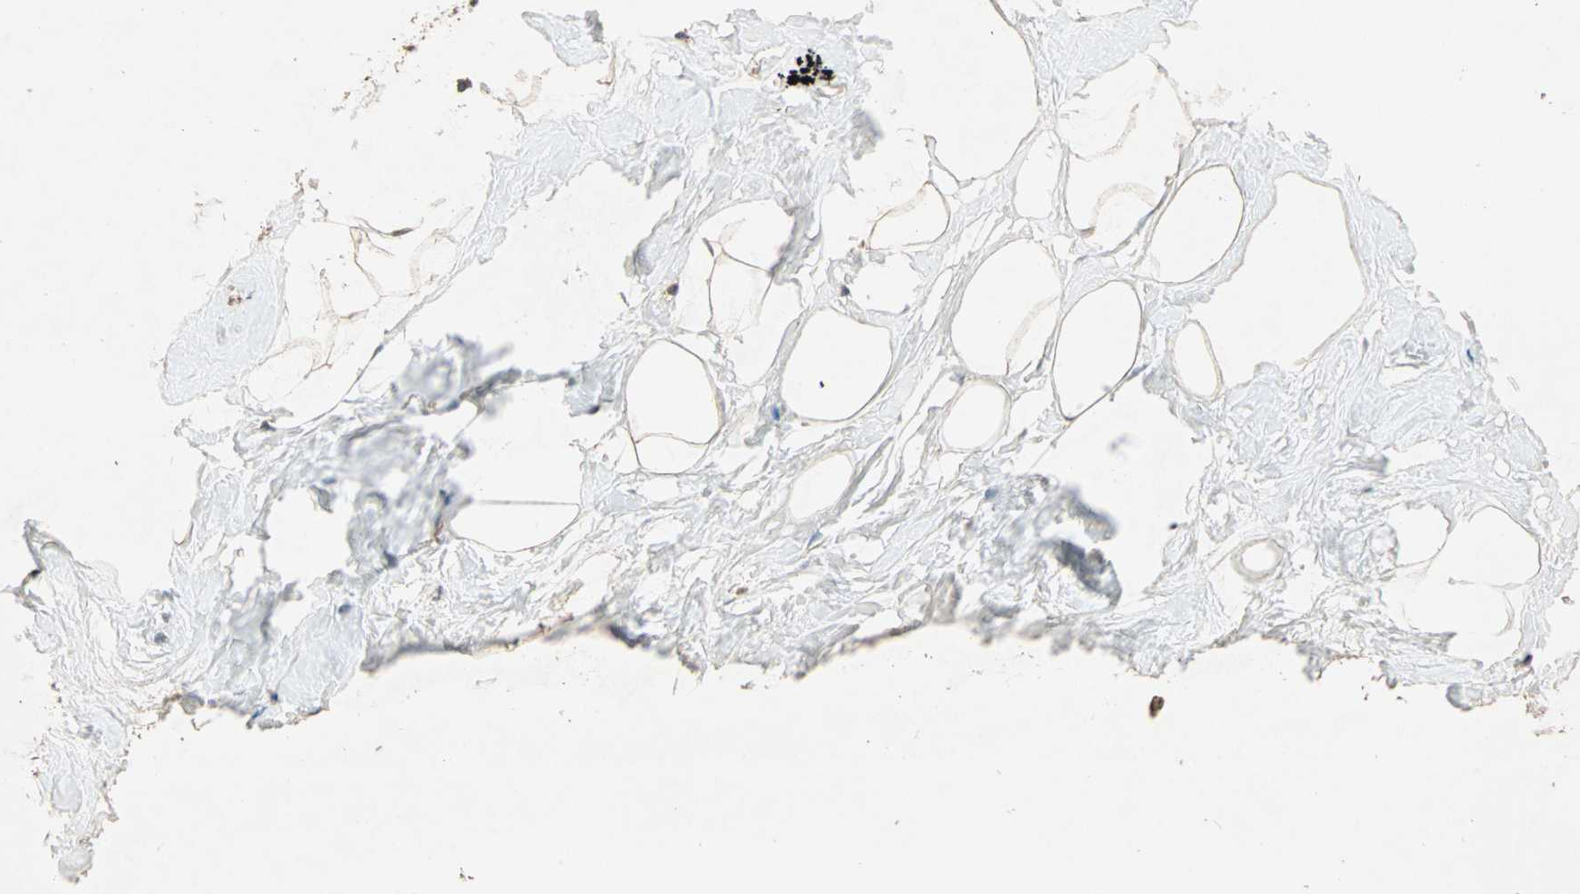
{"staining": {"intensity": "weak", "quantity": "25%-75%", "location": "cytoplasmic/membranous"}, "tissue": "breast", "cell_type": "Adipocytes", "image_type": "normal", "snomed": [{"axis": "morphology", "description": "Normal tissue, NOS"}, {"axis": "topography", "description": "Breast"}], "caption": "Weak cytoplasmic/membranous protein expression is identified in about 25%-75% of adipocytes in breast.", "gene": "UBAC1", "patient": {"sex": "female", "age": 23}}